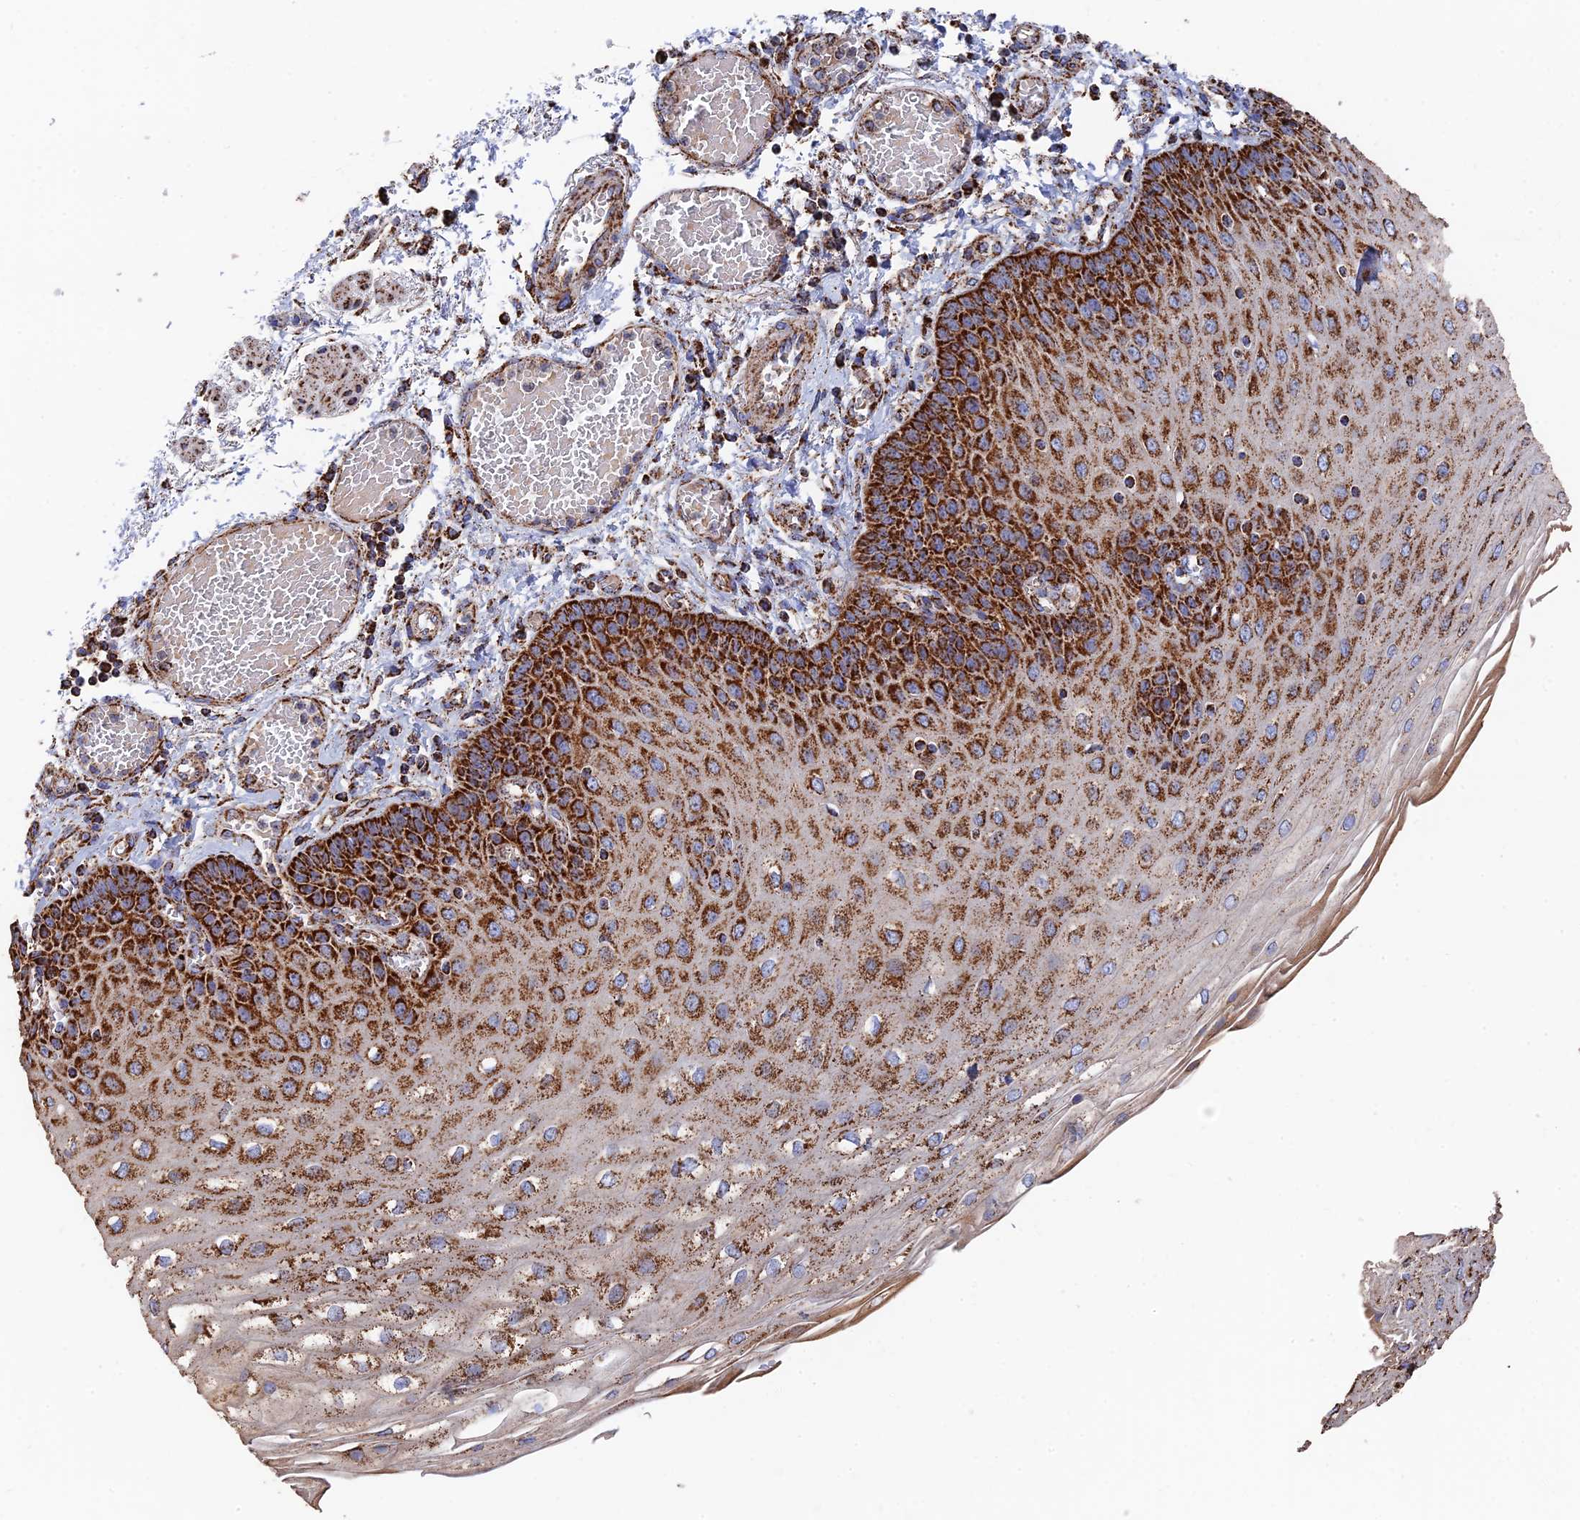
{"staining": {"intensity": "strong", "quantity": ">75%", "location": "cytoplasmic/membranous"}, "tissue": "esophagus", "cell_type": "Squamous epithelial cells", "image_type": "normal", "snomed": [{"axis": "morphology", "description": "Normal tissue, NOS"}, {"axis": "topography", "description": "Esophagus"}], "caption": "This micrograph demonstrates immunohistochemistry (IHC) staining of normal esophagus, with high strong cytoplasmic/membranous positivity in about >75% of squamous epithelial cells.", "gene": "HAUS8", "patient": {"sex": "male", "age": 81}}